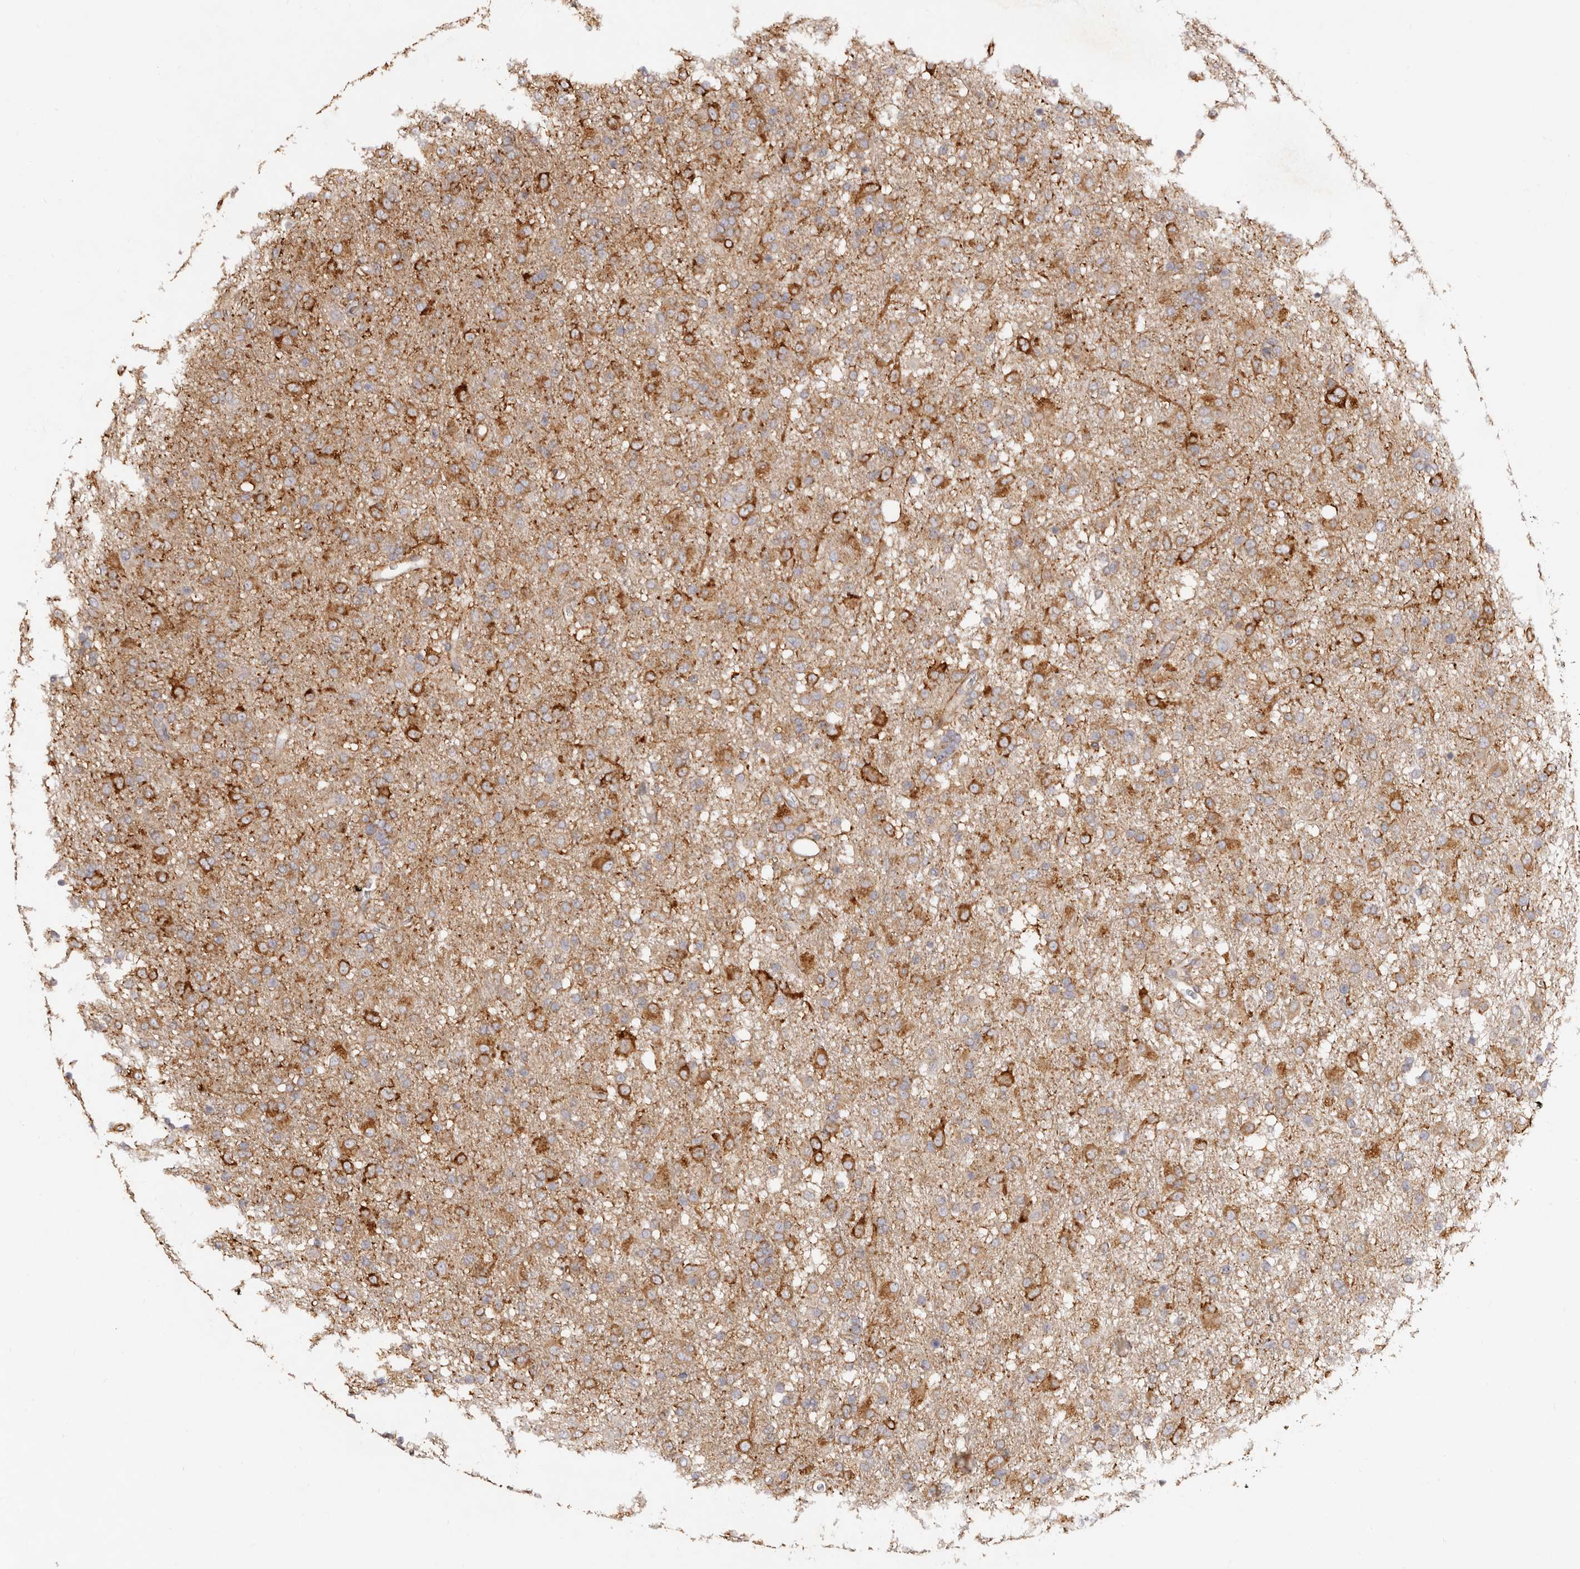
{"staining": {"intensity": "moderate", "quantity": "25%-75%", "location": "cytoplasmic/membranous"}, "tissue": "glioma", "cell_type": "Tumor cells", "image_type": "cancer", "snomed": [{"axis": "morphology", "description": "Glioma, malignant, Low grade"}, {"axis": "topography", "description": "Brain"}], "caption": "The image displays a brown stain indicating the presence of a protein in the cytoplasmic/membranous of tumor cells in glioma.", "gene": "RPS6", "patient": {"sex": "male", "age": 65}}